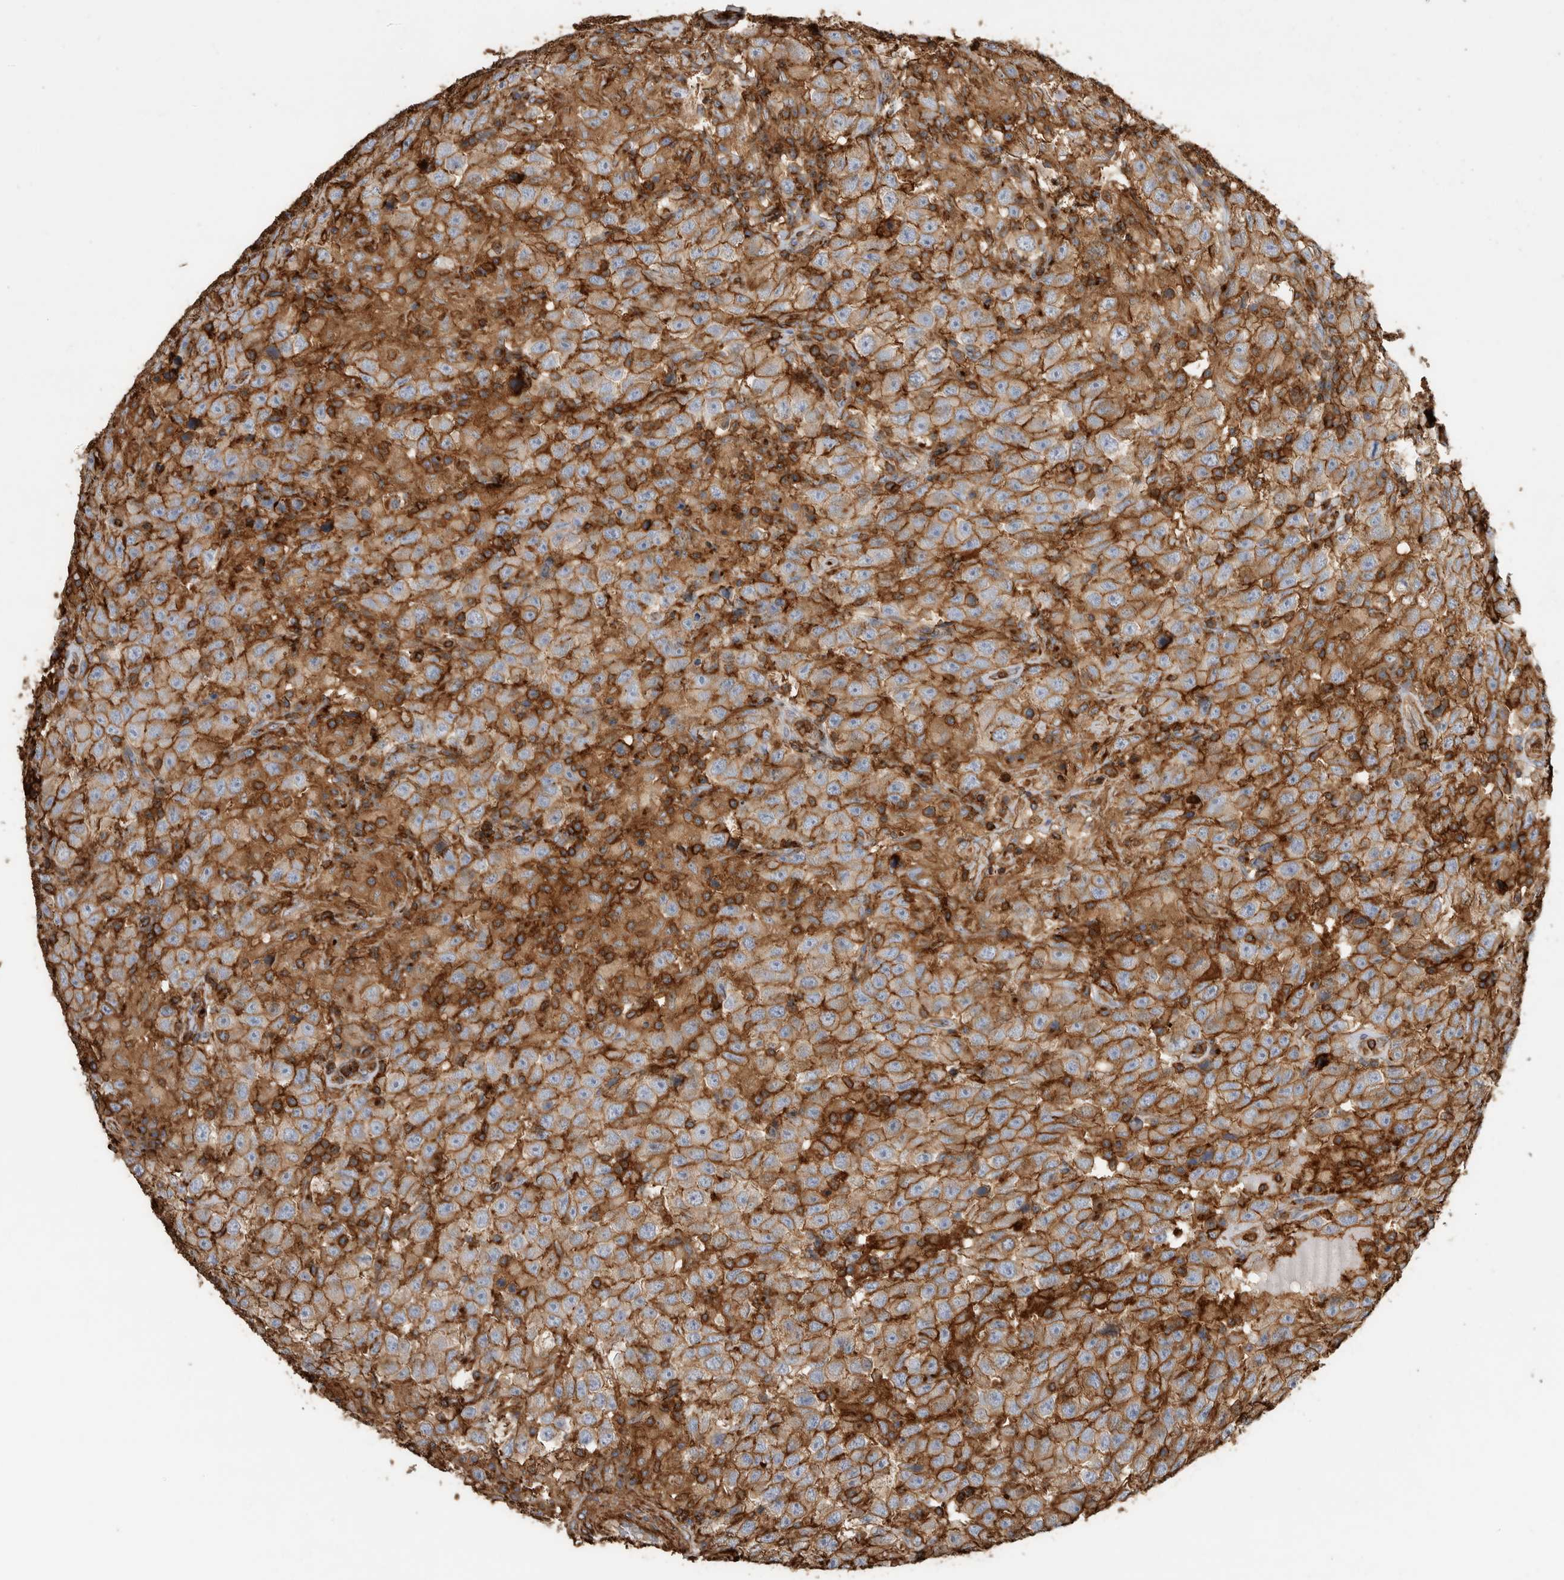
{"staining": {"intensity": "strong", "quantity": ">75%", "location": "cytoplasmic/membranous"}, "tissue": "testis cancer", "cell_type": "Tumor cells", "image_type": "cancer", "snomed": [{"axis": "morphology", "description": "Seminoma, NOS"}, {"axis": "topography", "description": "Testis"}], "caption": "Strong cytoplasmic/membranous protein staining is appreciated in approximately >75% of tumor cells in testis seminoma. (Brightfield microscopy of DAB IHC at high magnification).", "gene": "GPER1", "patient": {"sex": "male", "age": 41}}